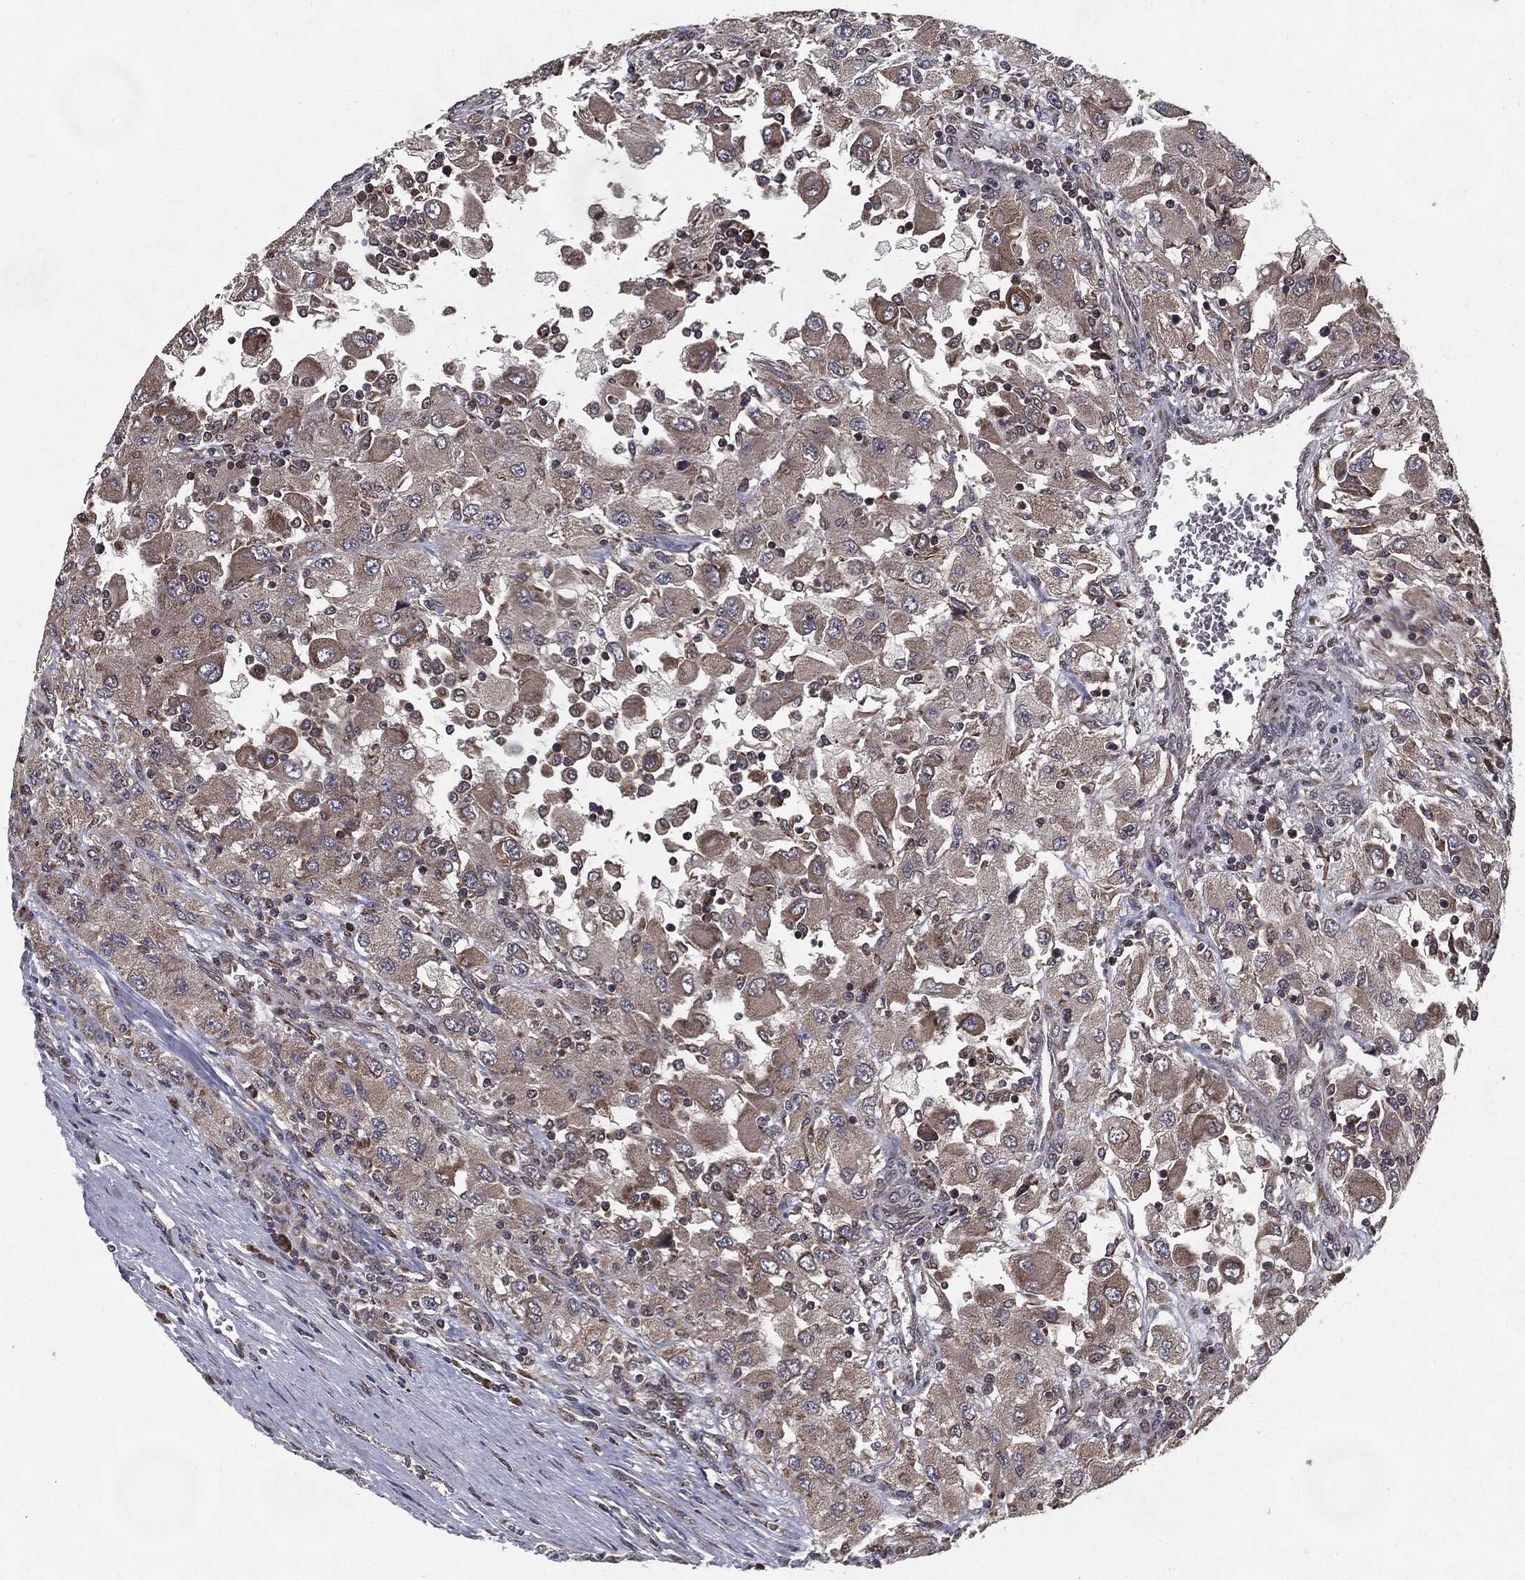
{"staining": {"intensity": "moderate", "quantity": "<25%", "location": "cytoplasmic/membranous"}, "tissue": "renal cancer", "cell_type": "Tumor cells", "image_type": "cancer", "snomed": [{"axis": "morphology", "description": "Adenocarcinoma, NOS"}, {"axis": "topography", "description": "Kidney"}], "caption": "Immunohistochemical staining of human renal cancer (adenocarcinoma) displays low levels of moderate cytoplasmic/membranous staining in about <25% of tumor cells.", "gene": "HDAC5", "patient": {"sex": "female", "age": 67}}